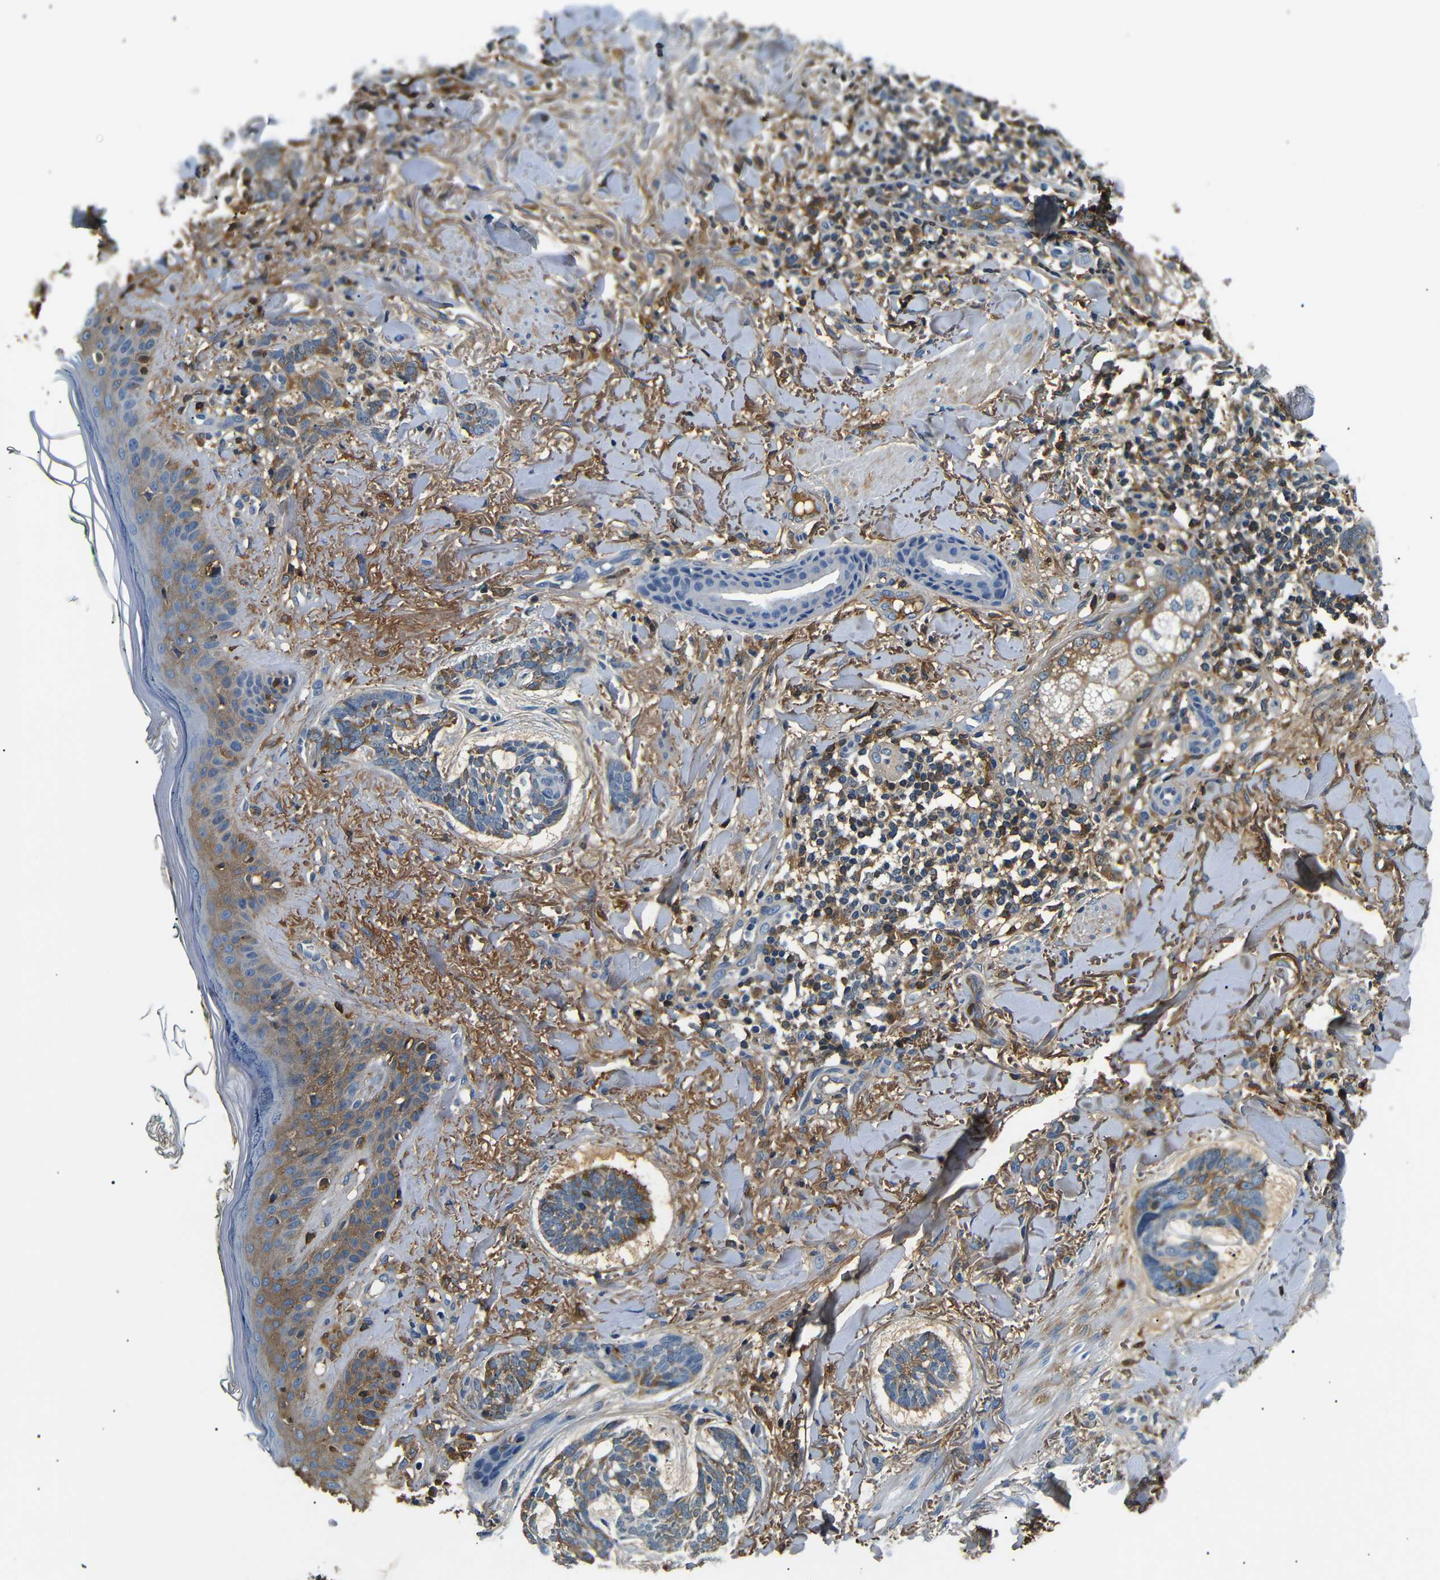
{"staining": {"intensity": "moderate", "quantity": "<25%", "location": "cytoplasmic/membranous"}, "tissue": "skin cancer", "cell_type": "Tumor cells", "image_type": "cancer", "snomed": [{"axis": "morphology", "description": "Basal cell carcinoma"}, {"axis": "topography", "description": "Skin"}], "caption": "A micrograph of basal cell carcinoma (skin) stained for a protein demonstrates moderate cytoplasmic/membranous brown staining in tumor cells.", "gene": "LHCGR", "patient": {"sex": "male", "age": 43}}